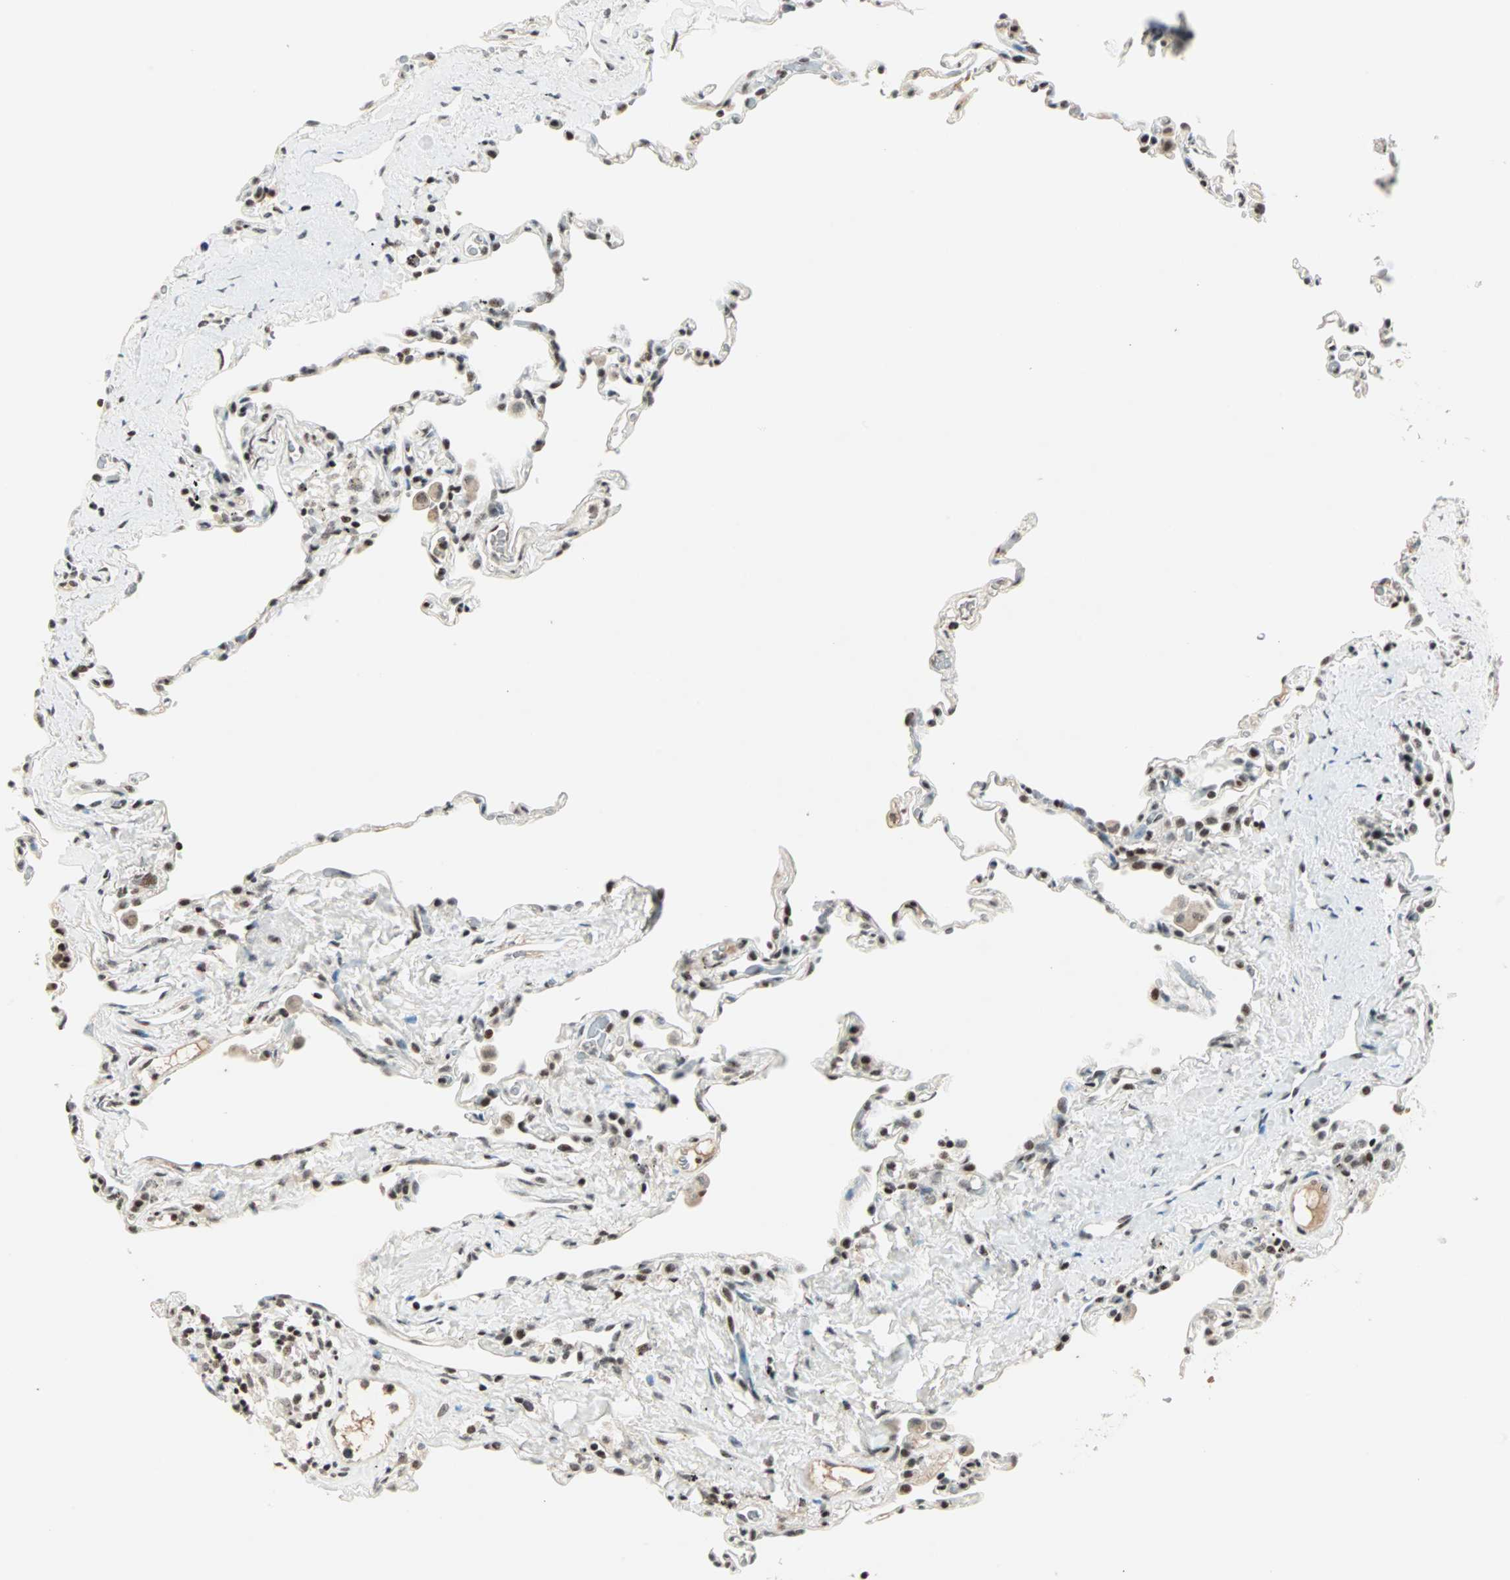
{"staining": {"intensity": "strong", "quantity": "25%-75%", "location": "nuclear"}, "tissue": "lung", "cell_type": "Alveolar cells", "image_type": "normal", "snomed": [{"axis": "morphology", "description": "Normal tissue, NOS"}, {"axis": "topography", "description": "Lung"}], "caption": "The image demonstrates immunohistochemical staining of benign lung. There is strong nuclear staining is appreciated in about 25%-75% of alveolar cells. The staining was performed using DAB to visualize the protein expression in brown, while the nuclei were stained in blue with hematoxylin (Magnification: 20x).", "gene": "SIN3A", "patient": {"sex": "male", "age": 59}}